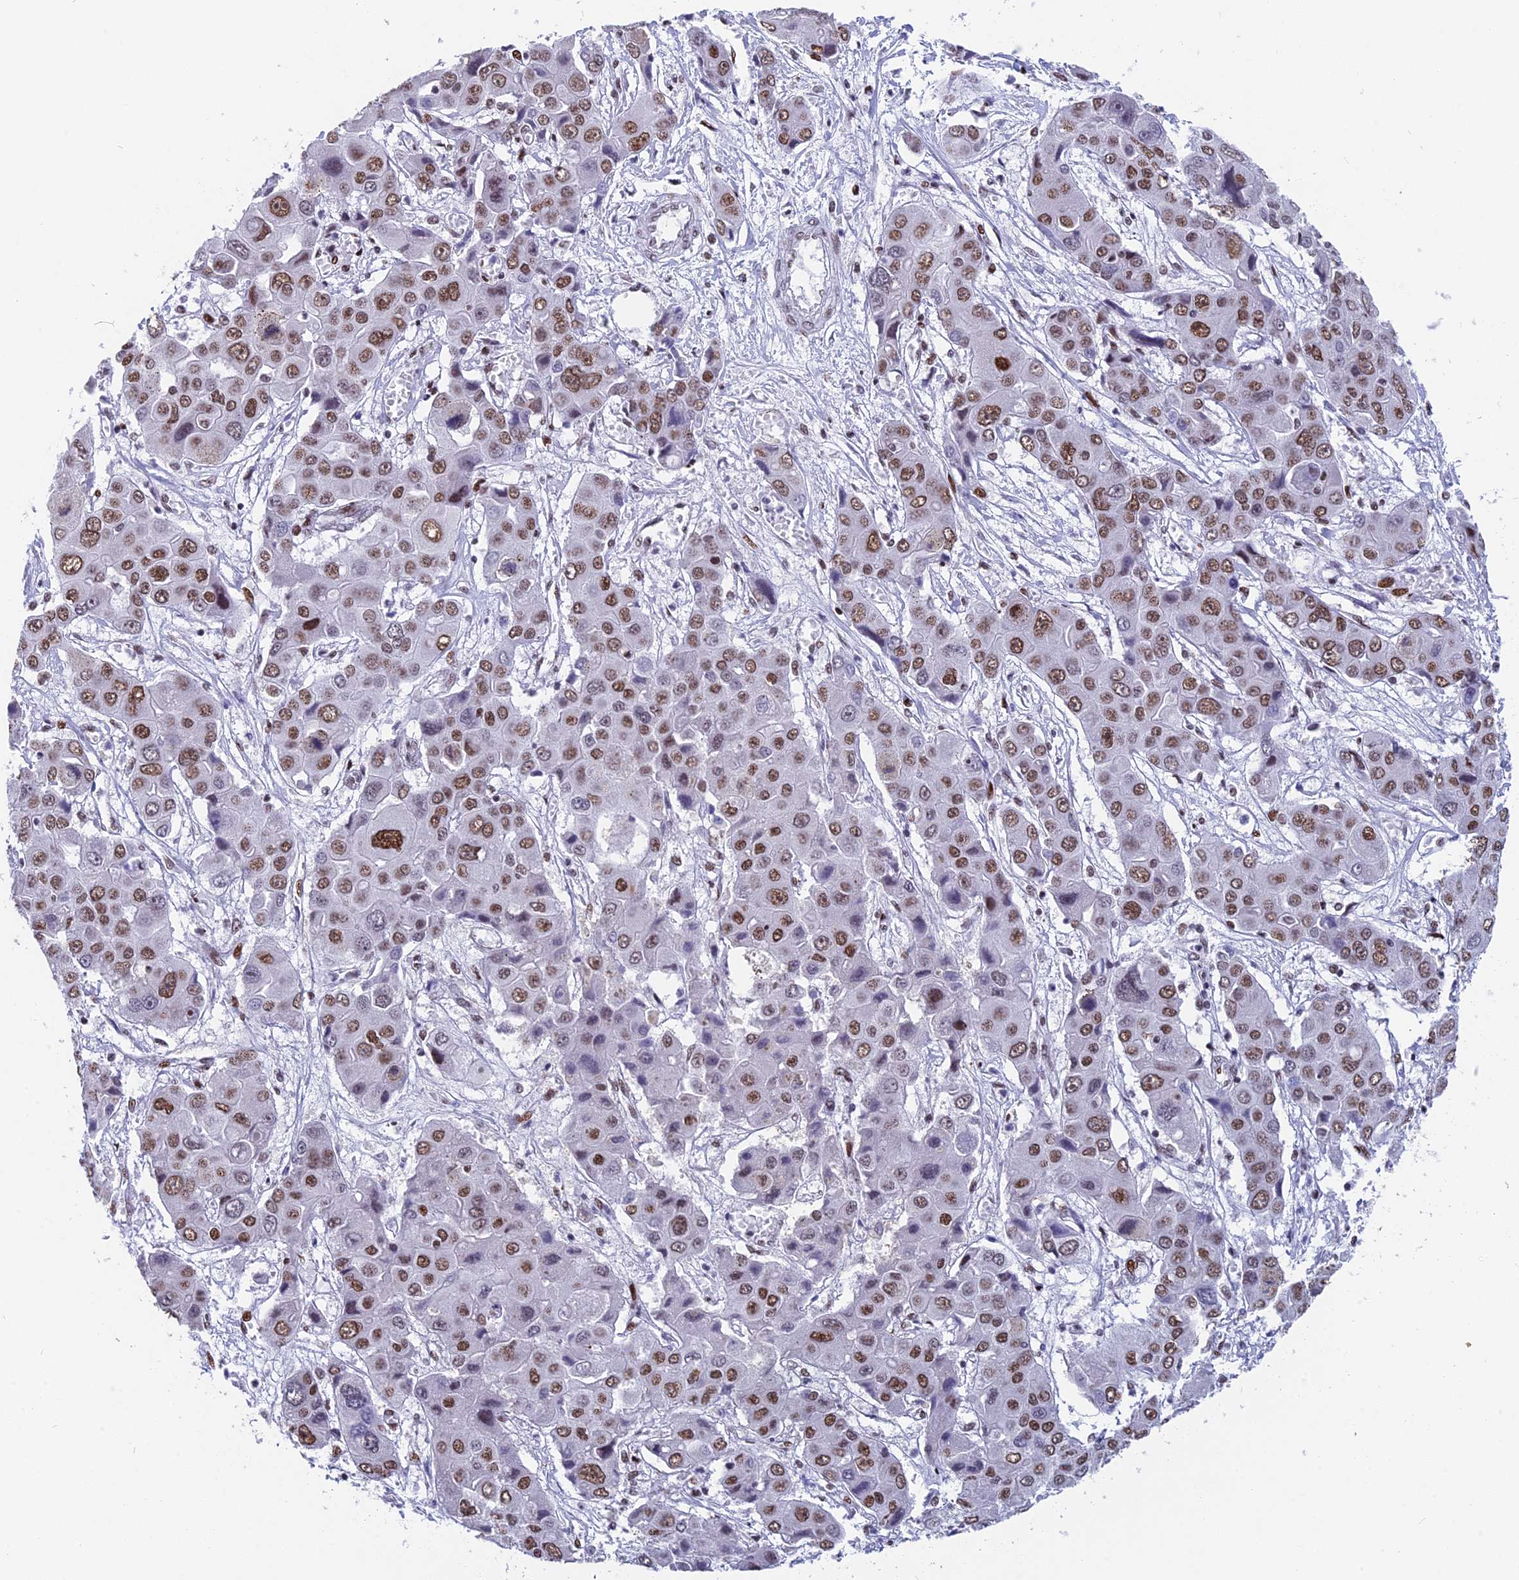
{"staining": {"intensity": "moderate", "quantity": ">75%", "location": "nuclear"}, "tissue": "liver cancer", "cell_type": "Tumor cells", "image_type": "cancer", "snomed": [{"axis": "morphology", "description": "Cholangiocarcinoma"}, {"axis": "topography", "description": "Liver"}], "caption": "A high-resolution histopathology image shows IHC staining of liver cancer (cholangiocarcinoma), which shows moderate nuclear positivity in approximately >75% of tumor cells.", "gene": "NSA2", "patient": {"sex": "male", "age": 67}}